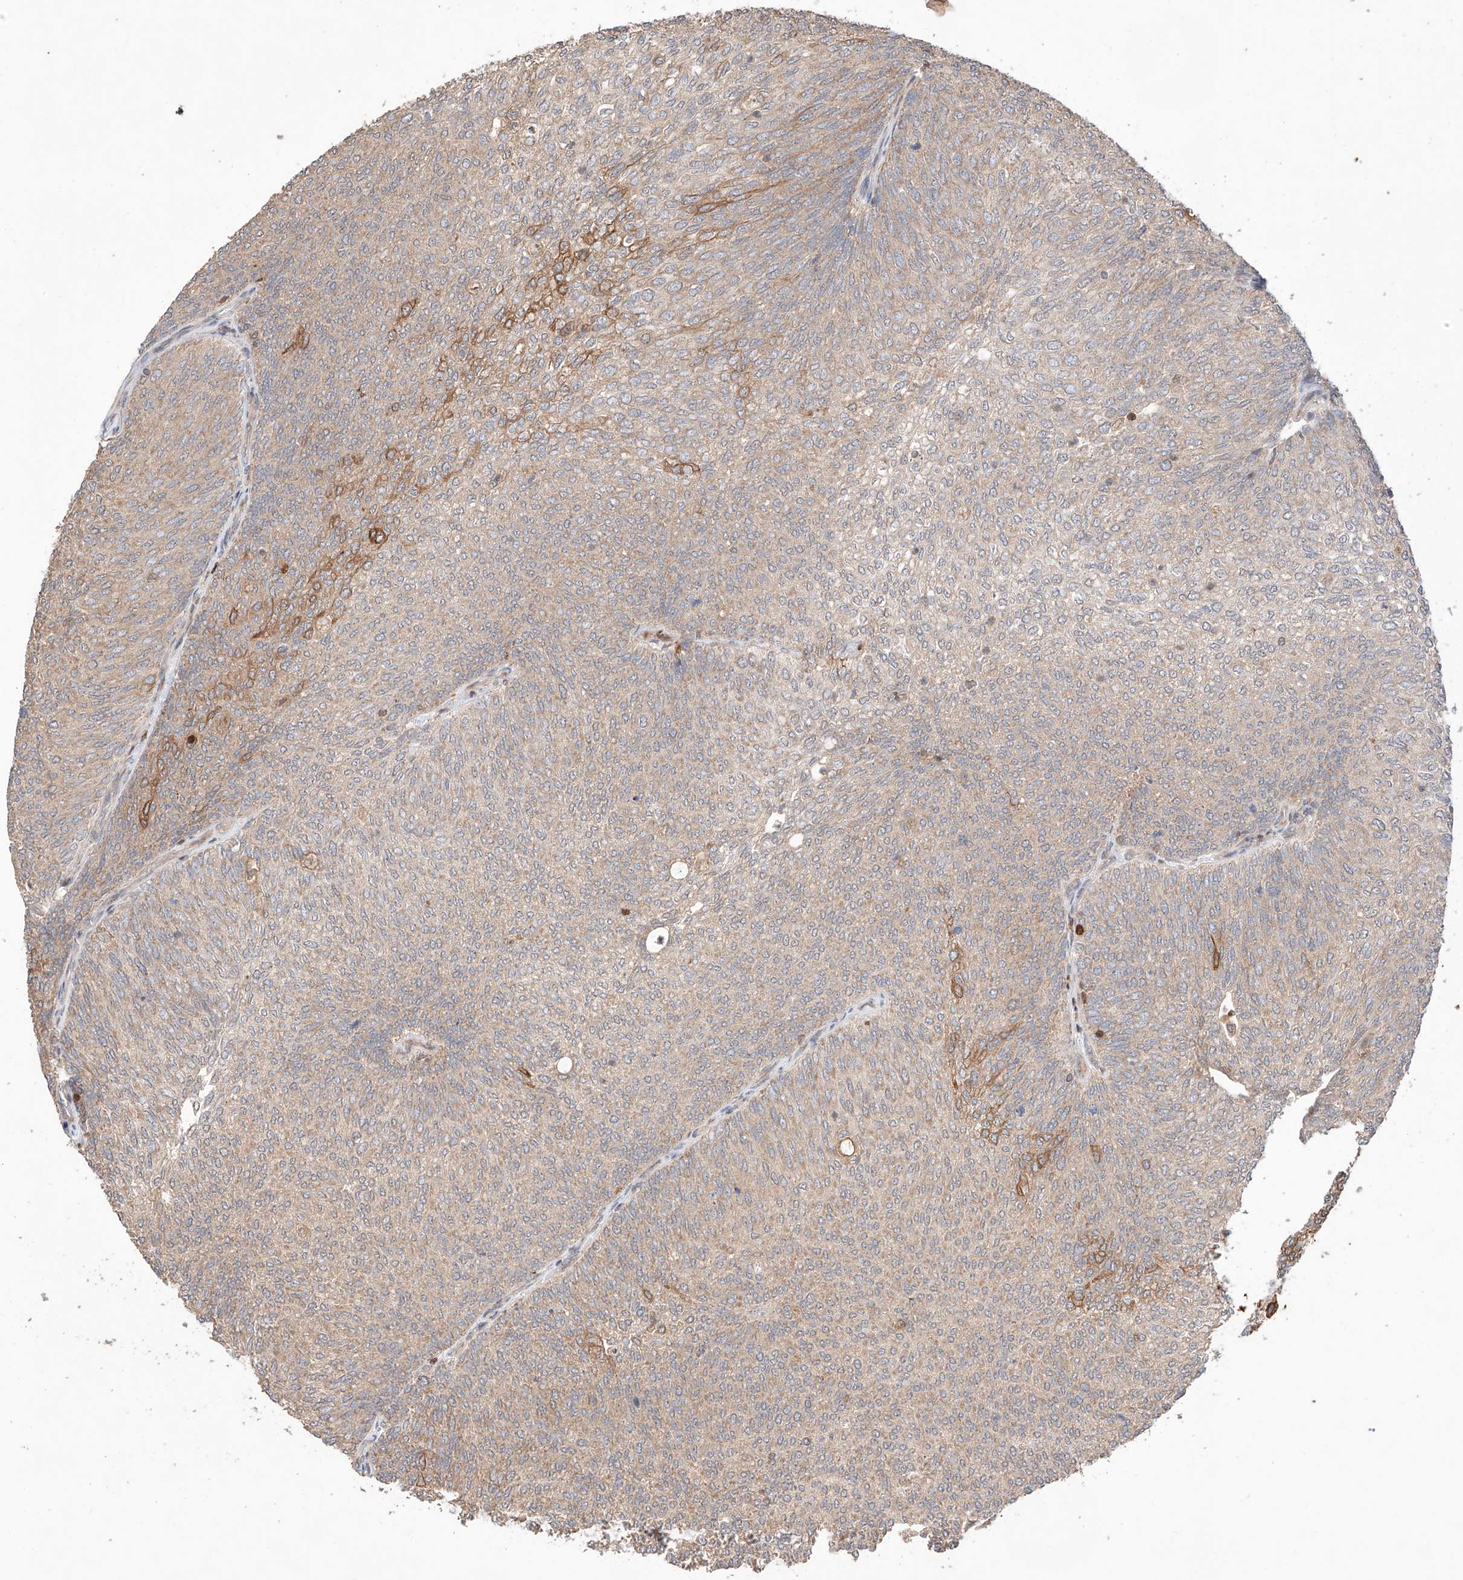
{"staining": {"intensity": "moderate", "quantity": "<25%", "location": "cytoplasmic/membranous"}, "tissue": "urothelial cancer", "cell_type": "Tumor cells", "image_type": "cancer", "snomed": [{"axis": "morphology", "description": "Urothelial carcinoma, Low grade"}, {"axis": "topography", "description": "Urinary bladder"}], "caption": "Low-grade urothelial carcinoma stained with immunohistochemistry reveals moderate cytoplasmic/membranous expression in approximately <25% of tumor cells.", "gene": "IGSF22", "patient": {"sex": "female", "age": 79}}